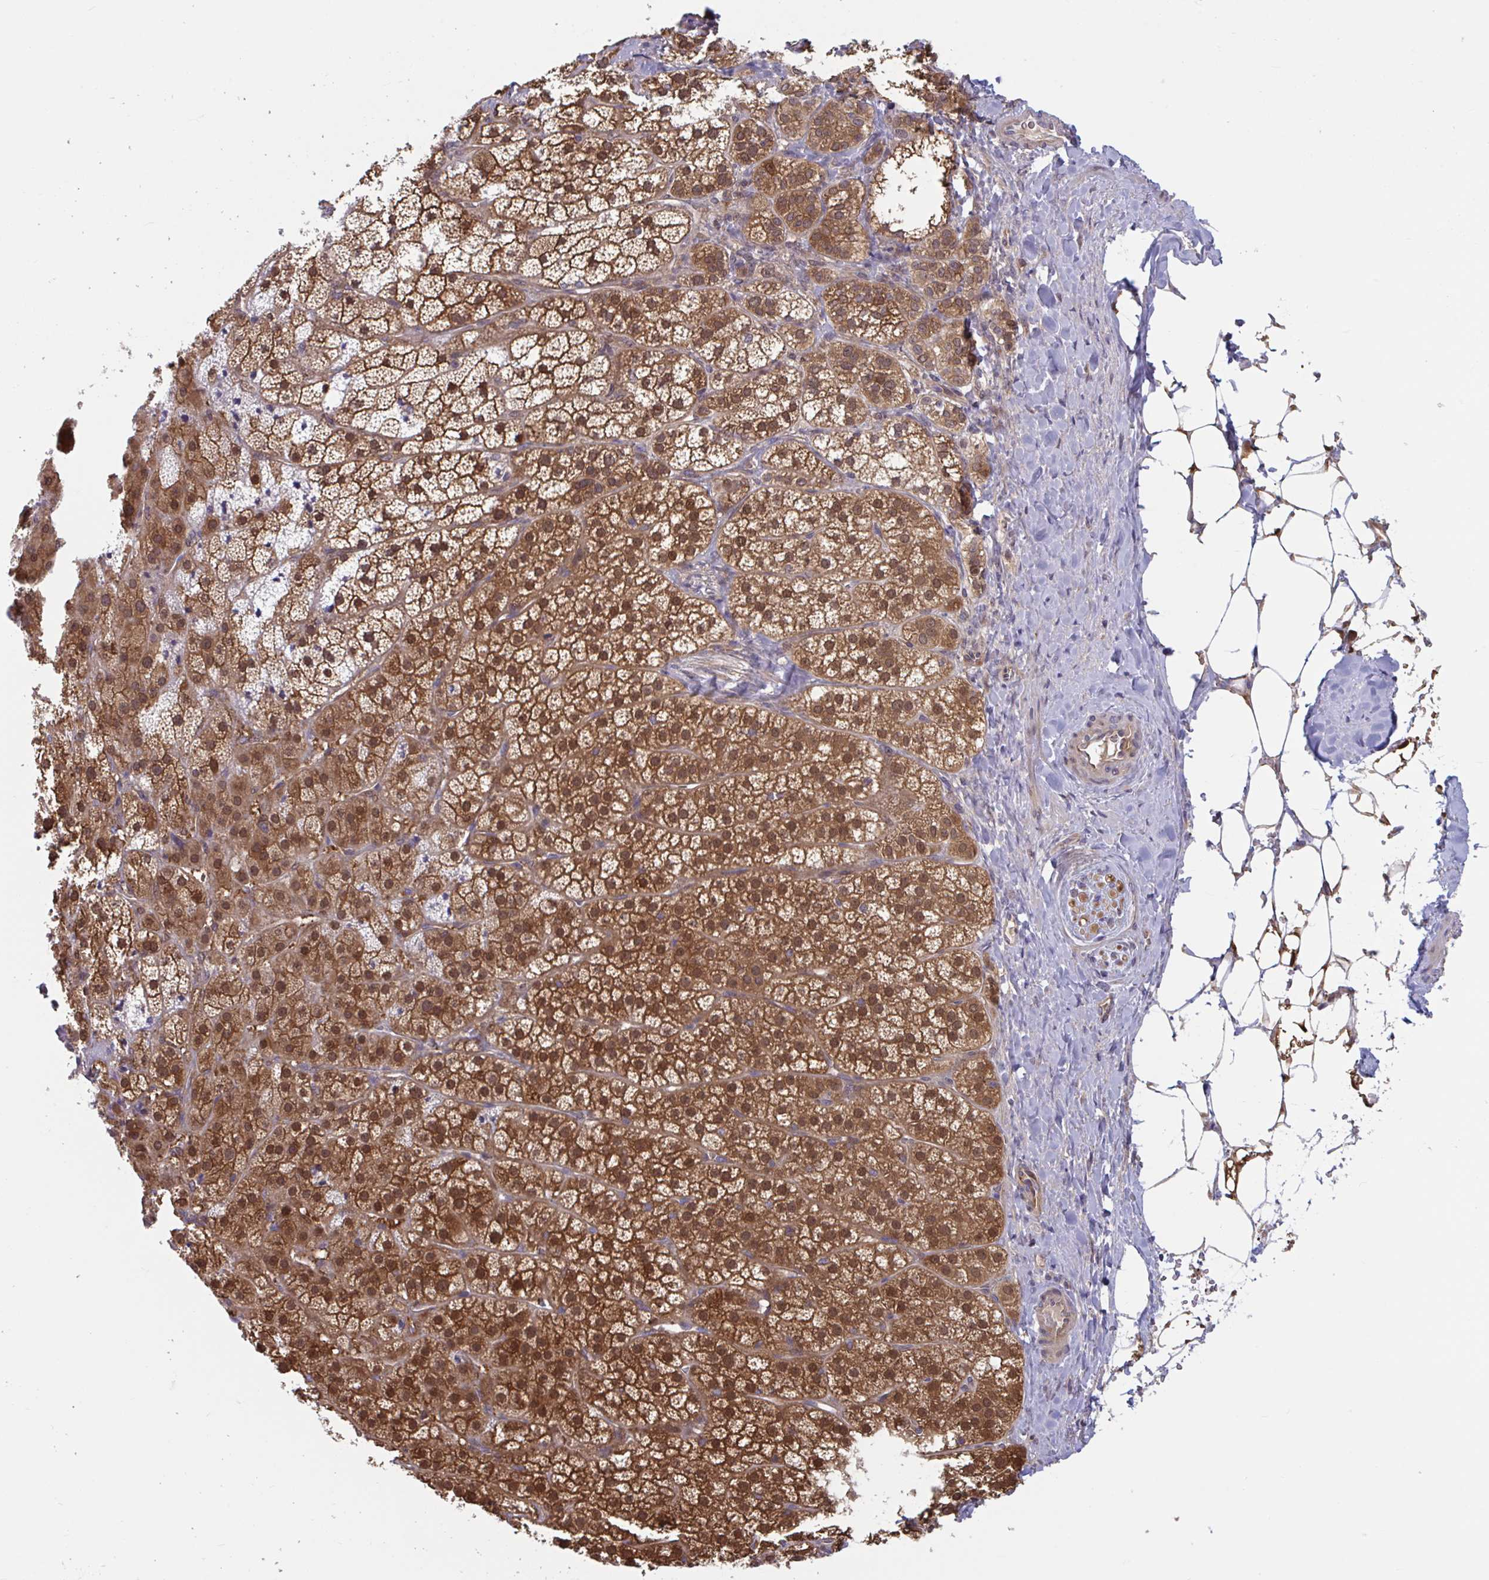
{"staining": {"intensity": "strong", "quantity": ">75%", "location": "cytoplasmic/membranous,nuclear"}, "tissue": "adrenal gland", "cell_type": "Glandular cells", "image_type": "normal", "snomed": [{"axis": "morphology", "description": "Normal tissue, NOS"}, {"axis": "topography", "description": "Adrenal gland"}], "caption": "IHC micrograph of normal adrenal gland: human adrenal gland stained using immunohistochemistry displays high levels of strong protein expression localized specifically in the cytoplasmic/membranous,nuclear of glandular cells, appearing as a cytoplasmic/membranous,nuclear brown color.", "gene": "LMNTD2", "patient": {"sex": "male", "age": 53}}